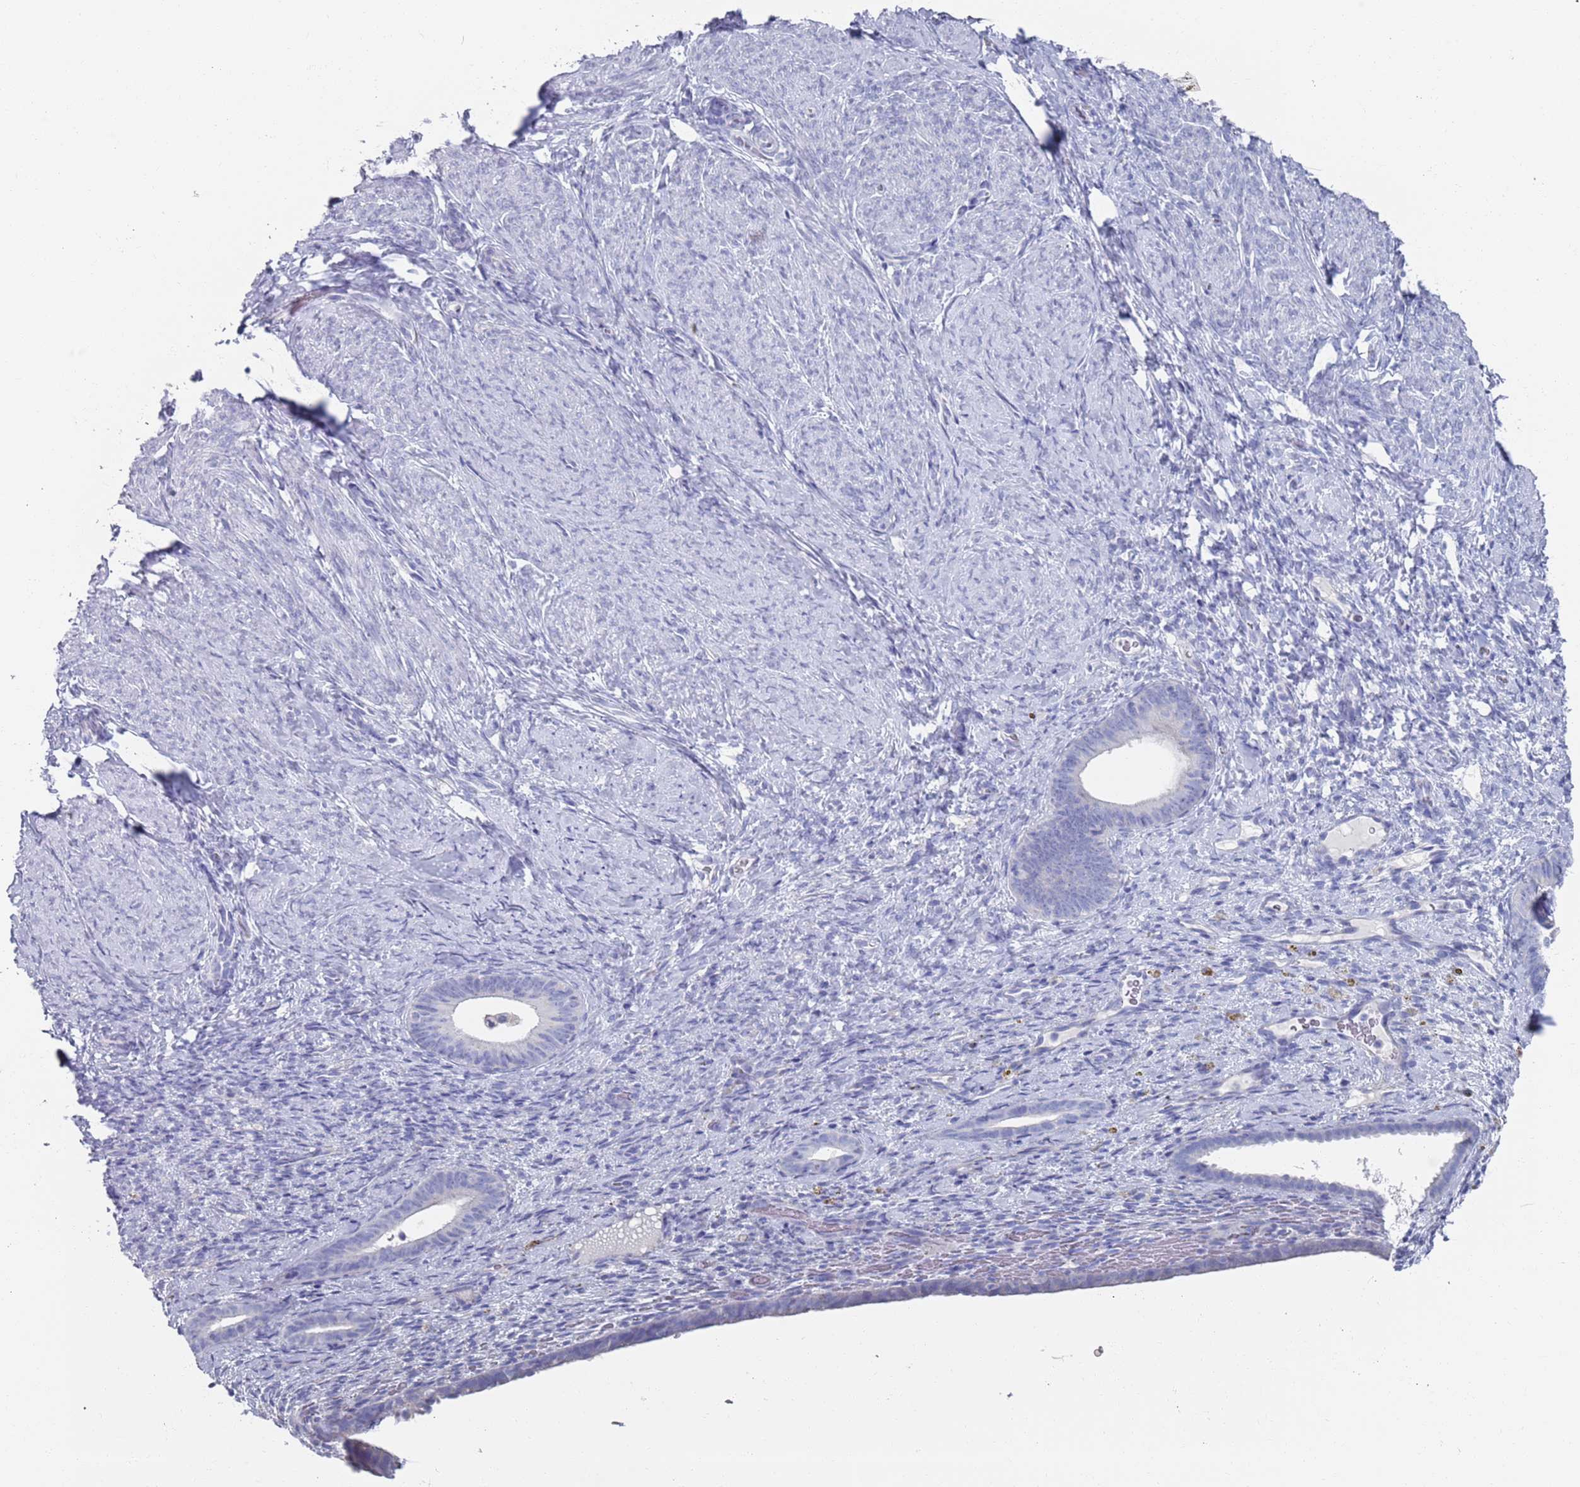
{"staining": {"intensity": "negative", "quantity": "none", "location": "none"}, "tissue": "endometrium", "cell_type": "Cells in endometrial stroma", "image_type": "normal", "snomed": [{"axis": "morphology", "description": "Normal tissue, NOS"}, {"axis": "topography", "description": "Endometrium"}], "caption": "The image demonstrates no staining of cells in endometrial stroma in benign endometrium.", "gene": "MAT1A", "patient": {"sex": "female", "age": 65}}